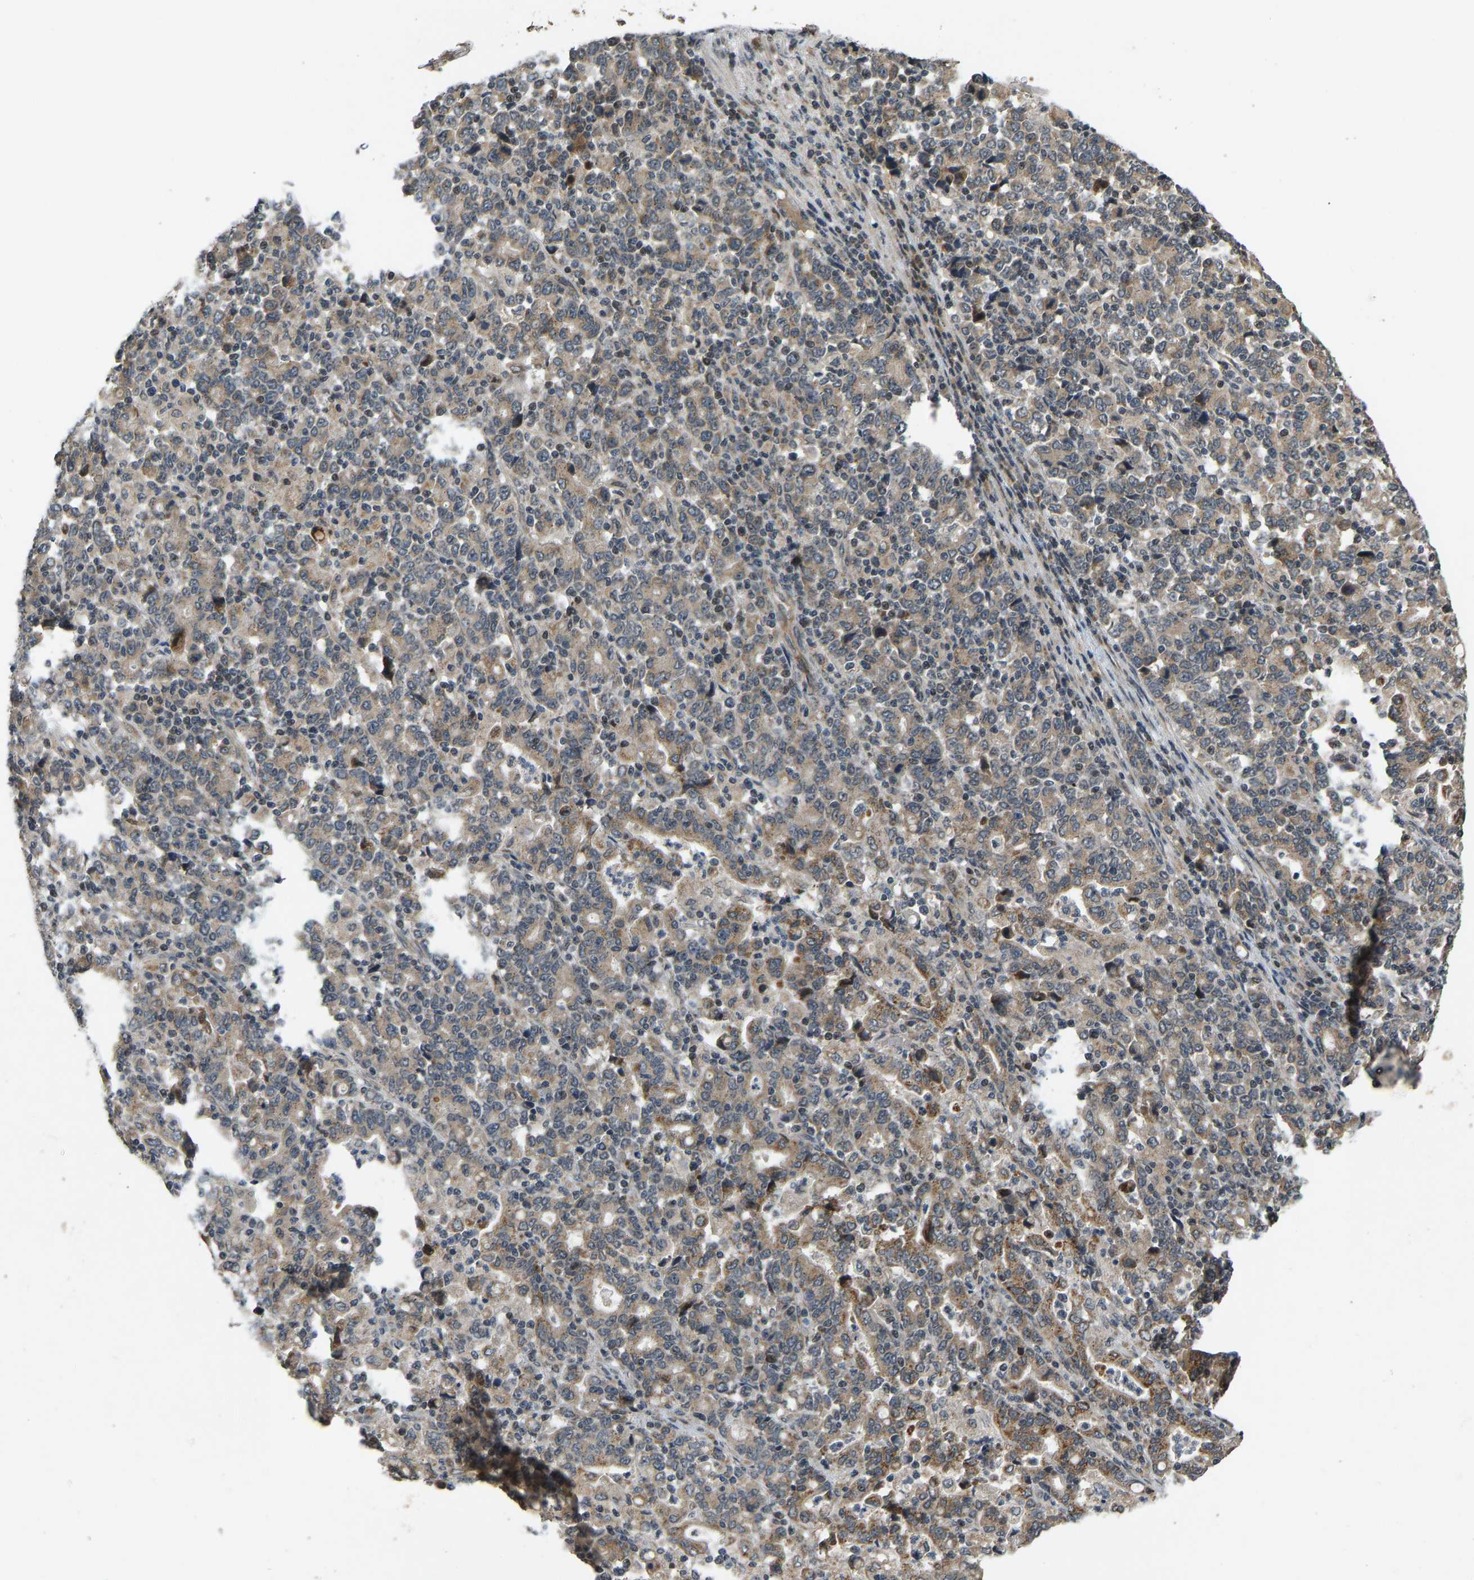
{"staining": {"intensity": "moderate", "quantity": ">75%", "location": "cytoplasmic/membranous"}, "tissue": "stomach cancer", "cell_type": "Tumor cells", "image_type": "cancer", "snomed": [{"axis": "morphology", "description": "Adenocarcinoma, NOS"}, {"axis": "topography", "description": "Stomach, upper"}], "caption": "This is an image of IHC staining of adenocarcinoma (stomach), which shows moderate staining in the cytoplasmic/membranous of tumor cells.", "gene": "ACADS", "patient": {"sex": "male", "age": 69}}